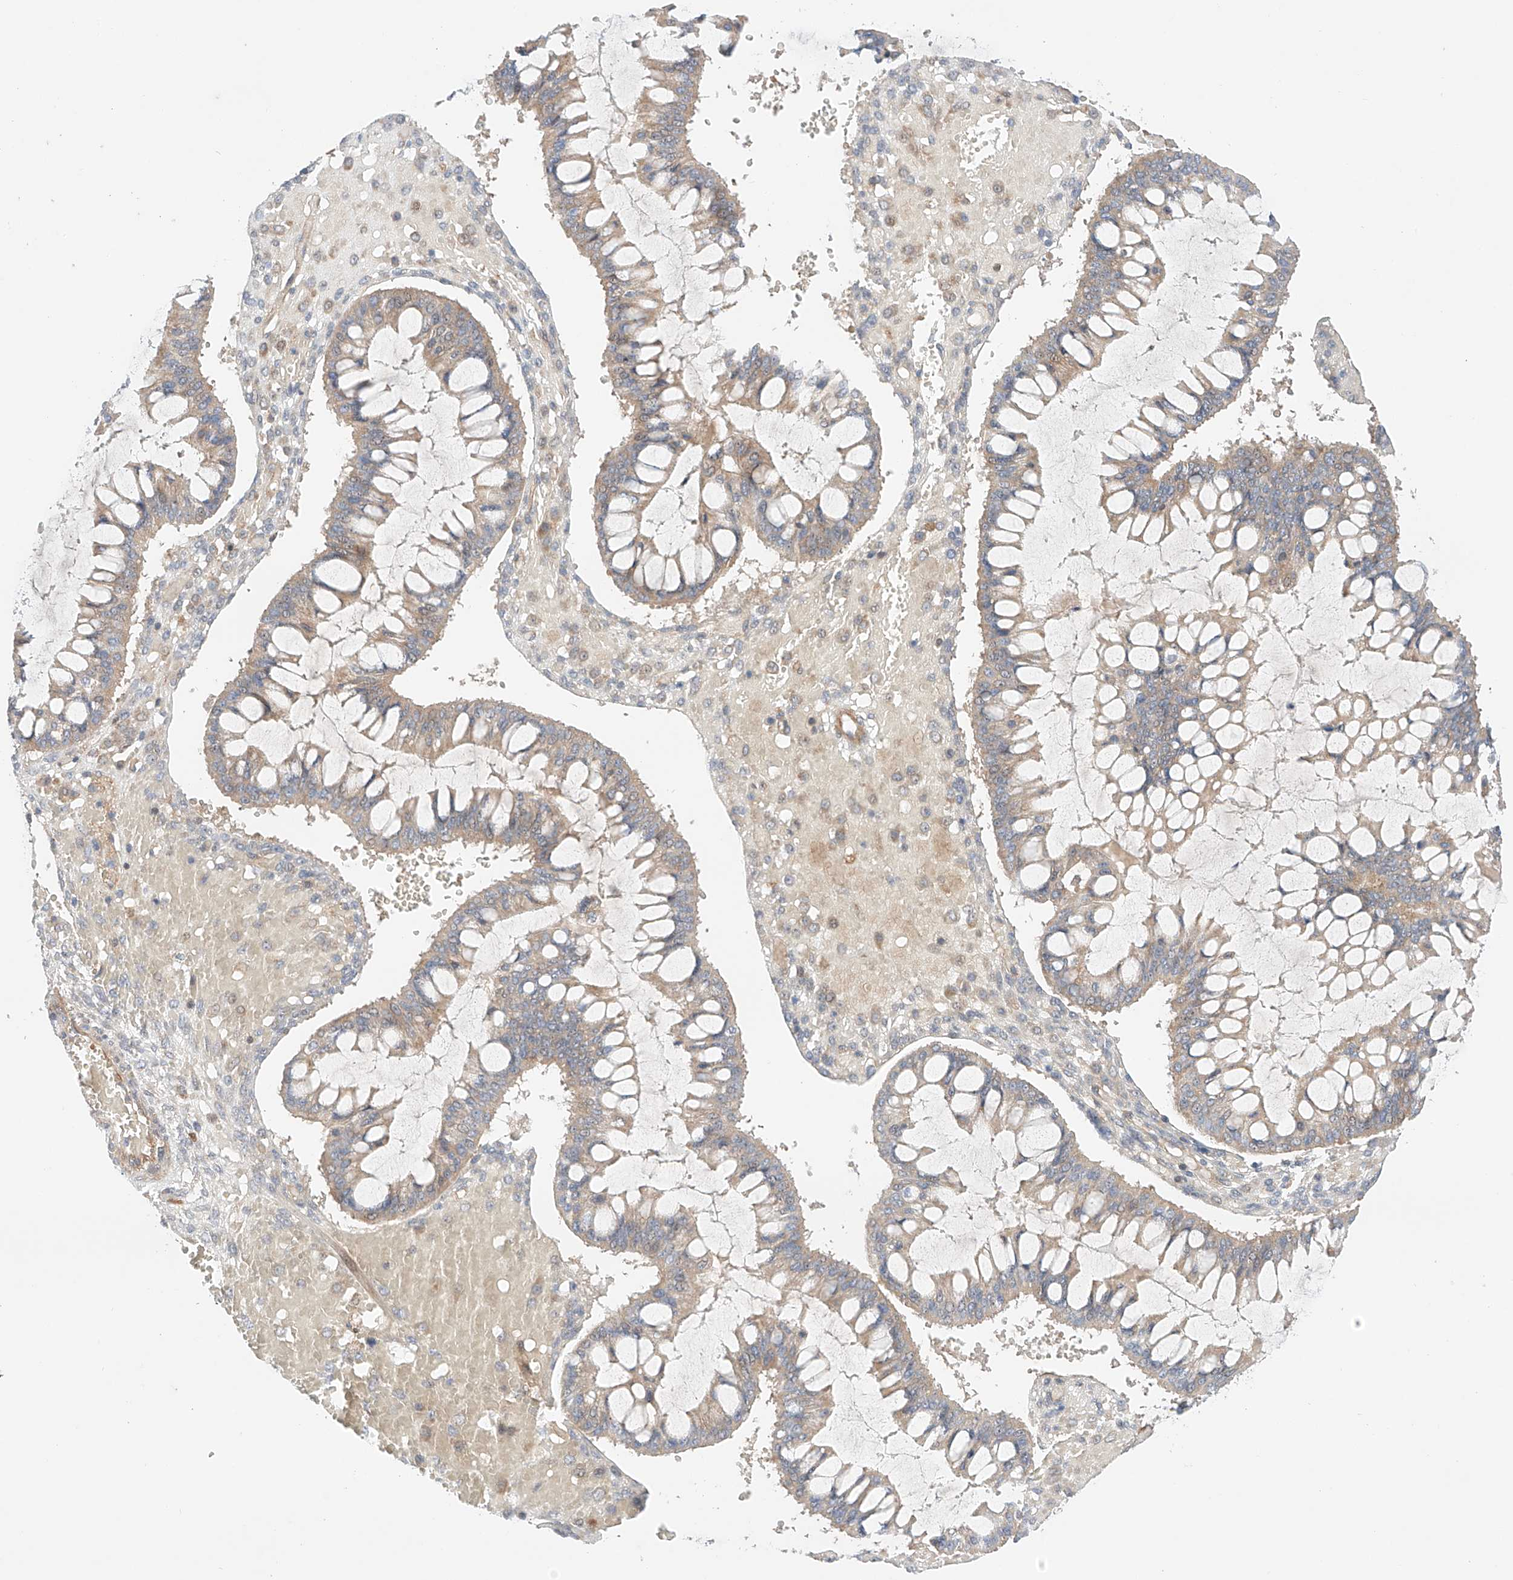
{"staining": {"intensity": "weak", "quantity": "25%-75%", "location": "cytoplasmic/membranous"}, "tissue": "ovarian cancer", "cell_type": "Tumor cells", "image_type": "cancer", "snomed": [{"axis": "morphology", "description": "Cystadenocarcinoma, mucinous, NOS"}, {"axis": "topography", "description": "Ovary"}], "caption": "Immunohistochemistry image of neoplastic tissue: human ovarian mucinous cystadenocarcinoma stained using immunohistochemistry displays low levels of weak protein expression localized specifically in the cytoplasmic/membranous of tumor cells, appearing as a cytoplasmic/membranous brown color.", "gene": "IGSF22", "patient": {"sex": "female", "age": 73}}